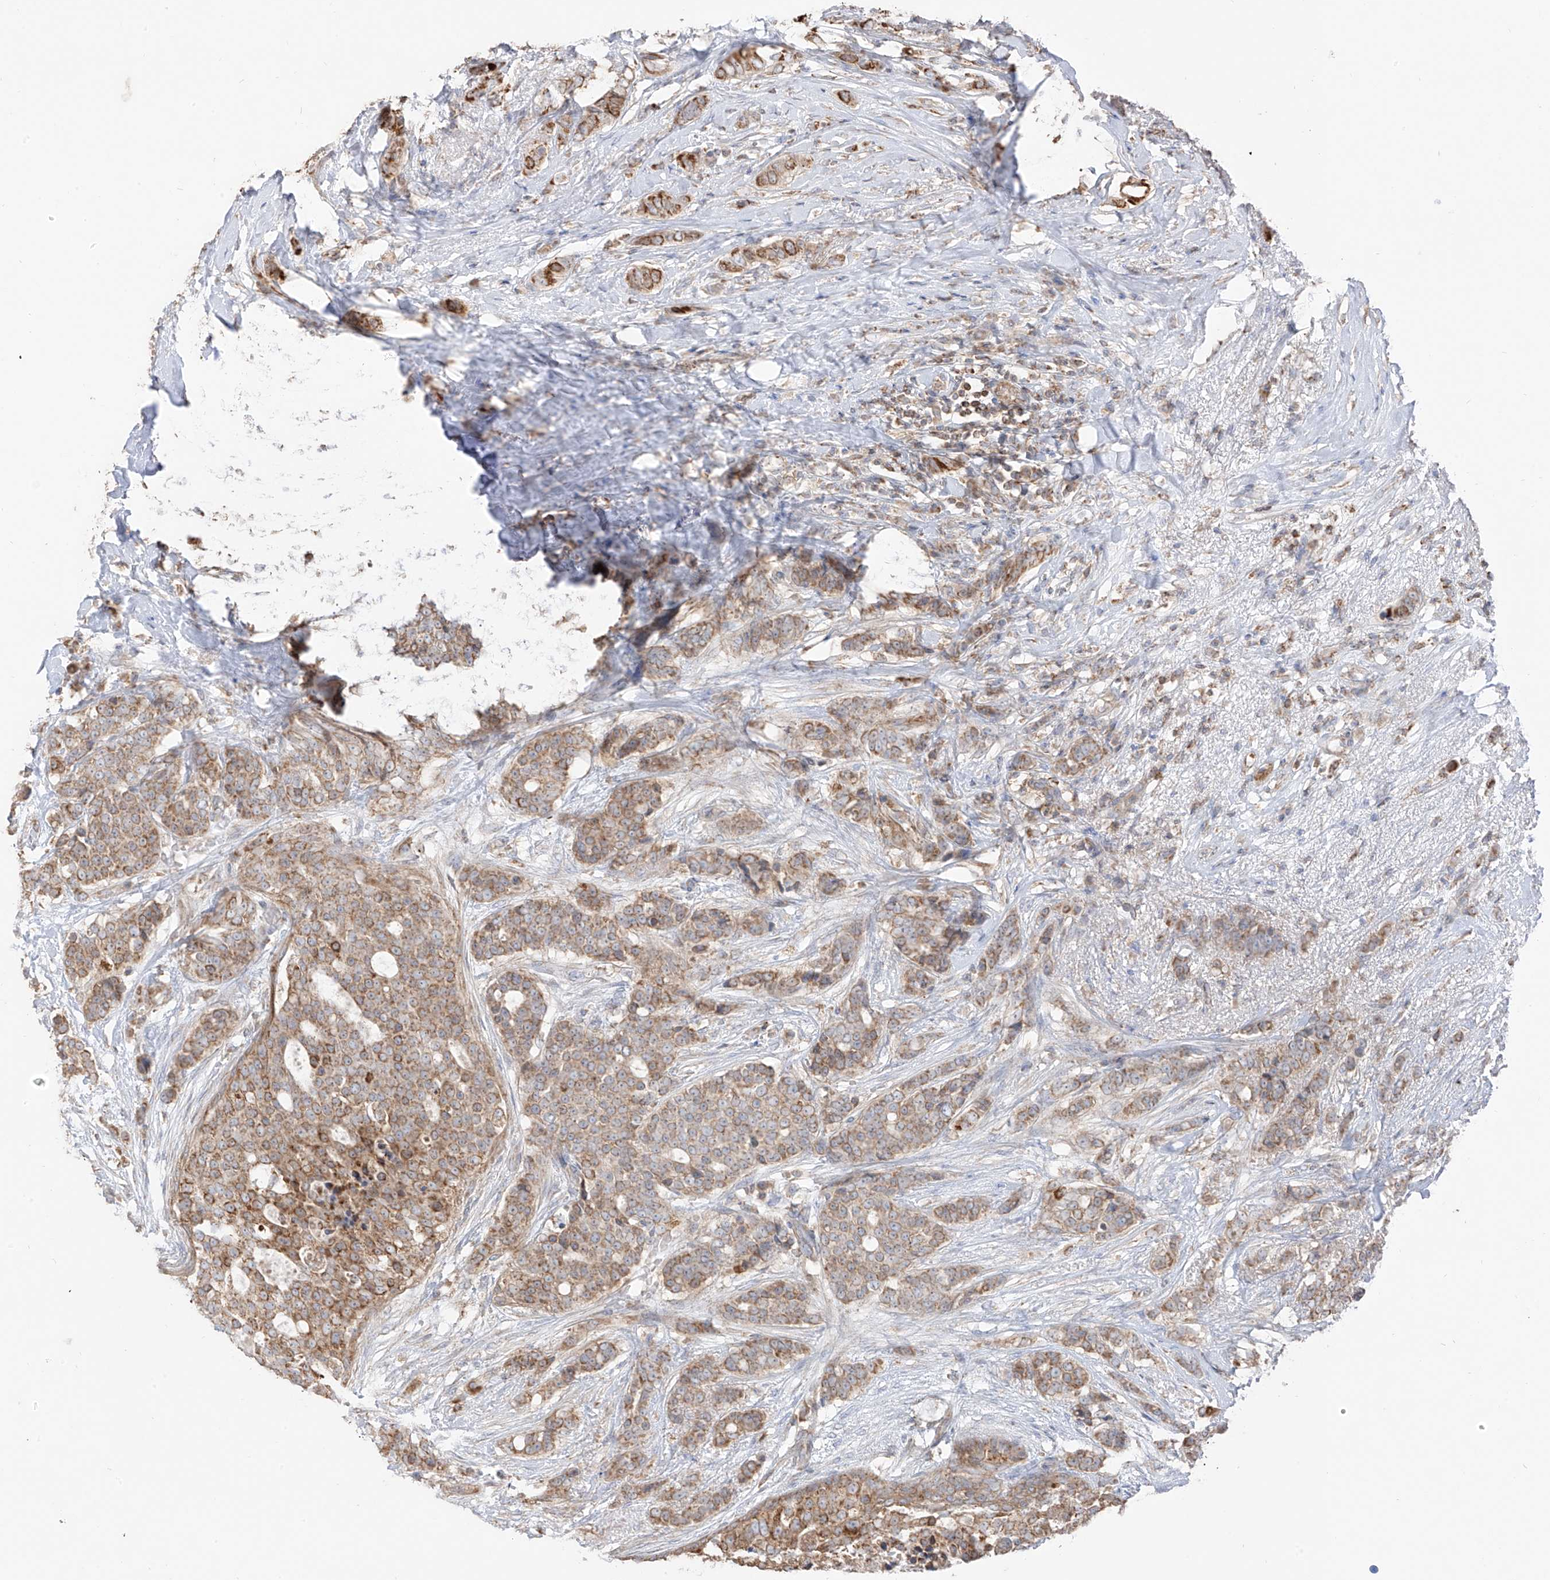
{"staining": {"intensity": "moderate", "quantity": ">75%", "location": "cytoplasmic/membranous"}, "tissue": "breast cancer", "cell_type": "Tumor cells", "image_type": "cancer", "snomed": [{"axis": "morphology", "description": "Lobular carcinoma"}, {"axis": "topography", "description": "Breast"}], "caption": "Protein expression analysis of human breast lobular carcinoma reveals moderate cytoplasmic/membranous expression in approximately >75% of tumor cells.", "gene": "ETHE1", "patient": {"sex": "female", "age": 51}}